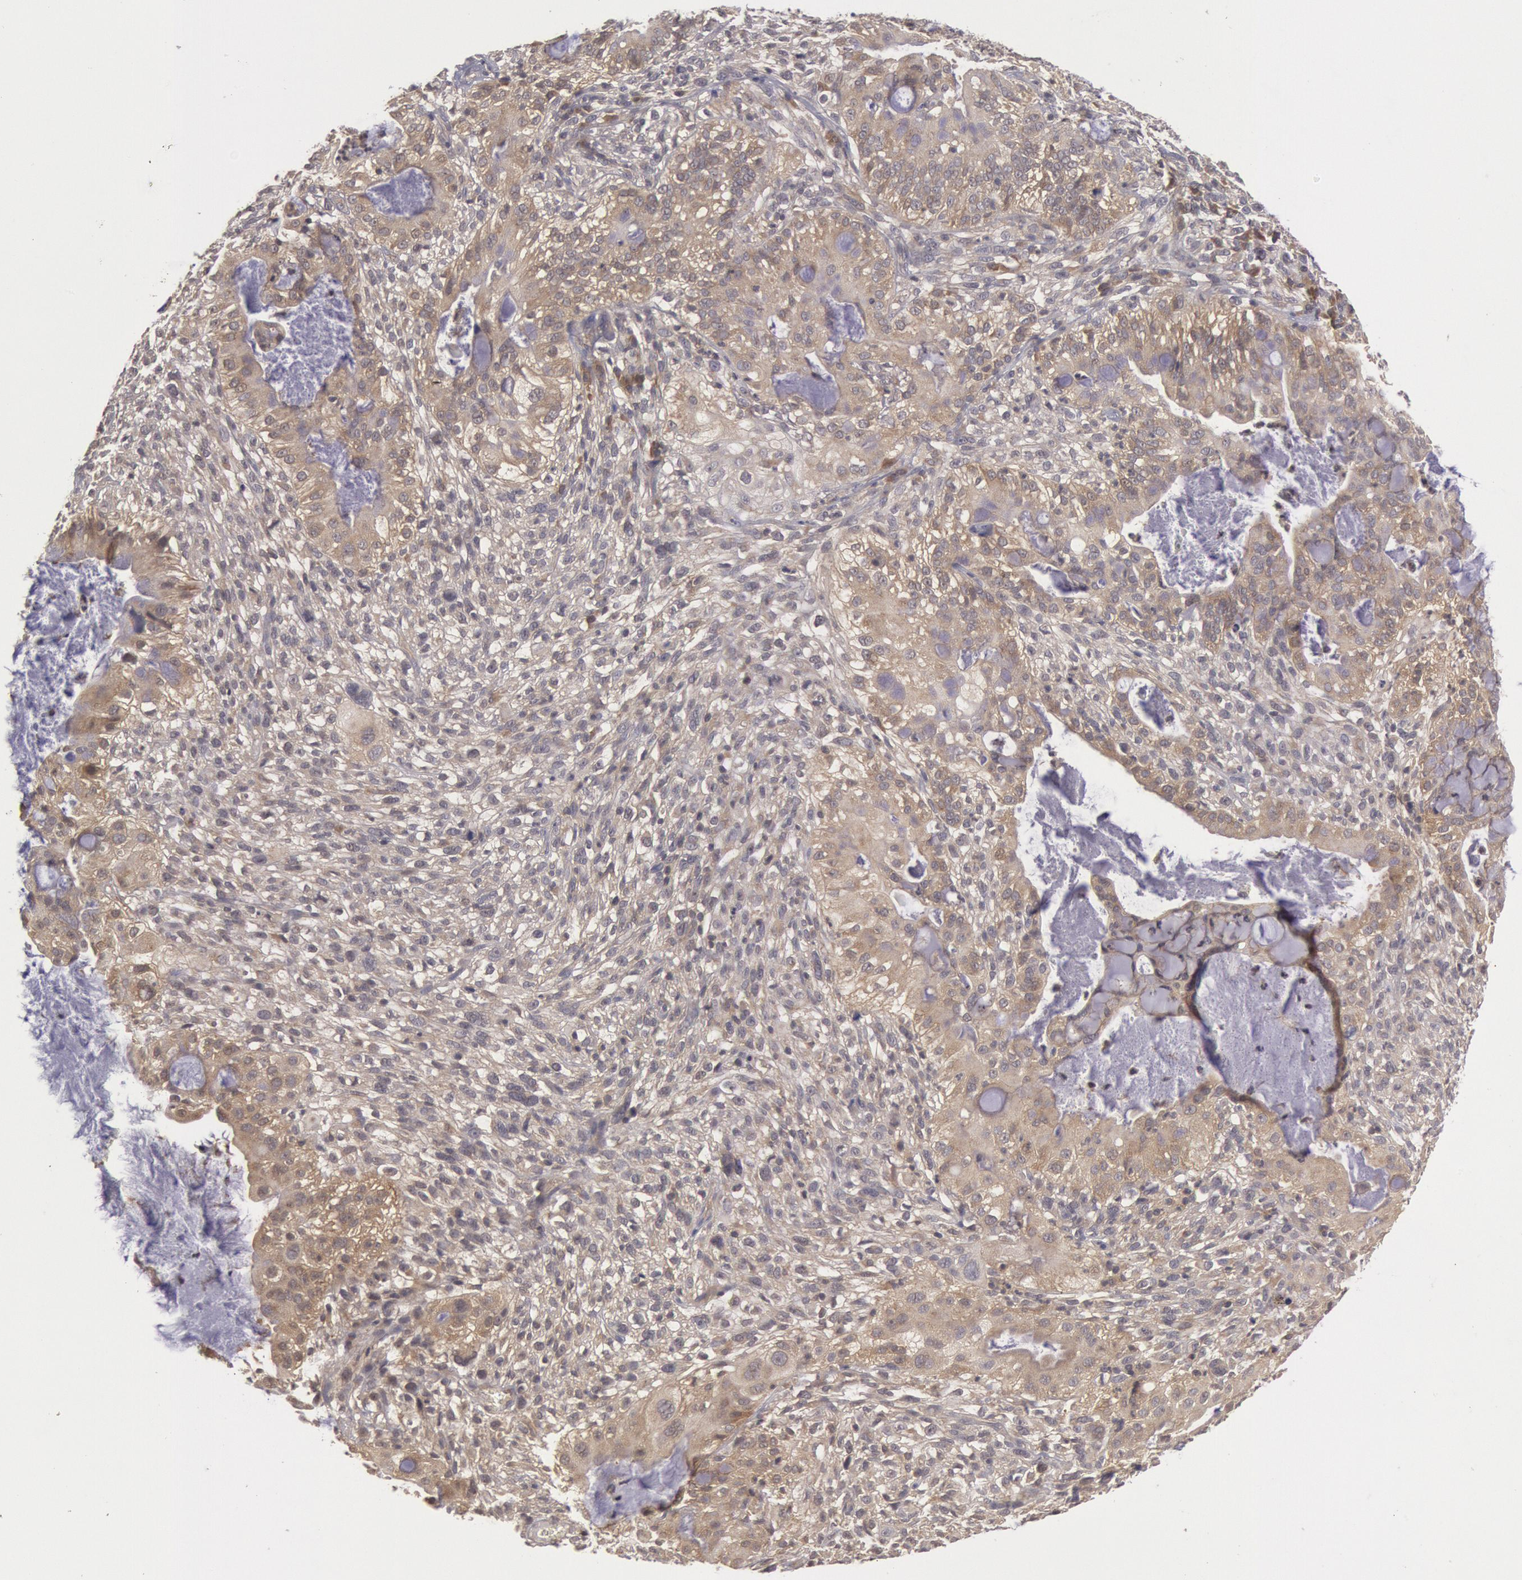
{"staining": {"intensity": "weak", "quantity": "25%-75%", "location": "cytoplasmic/membranous"}, "tissue": "cervical cancer", "cell_type": "Tumor cells", "image_type": "cancer", "snomed": [{"axis": "morphology", "description": "Adenocarcinoma, NOS"}, {"axis": "topography", "description": "Cervix"}], "caption": "Weak cytoplasmic/membranous protein expression is present in about 25%-75% of tumor cells in cervical cancer.", "gene": "BRAF", "patient": {"sex": "female", "age": 41}}